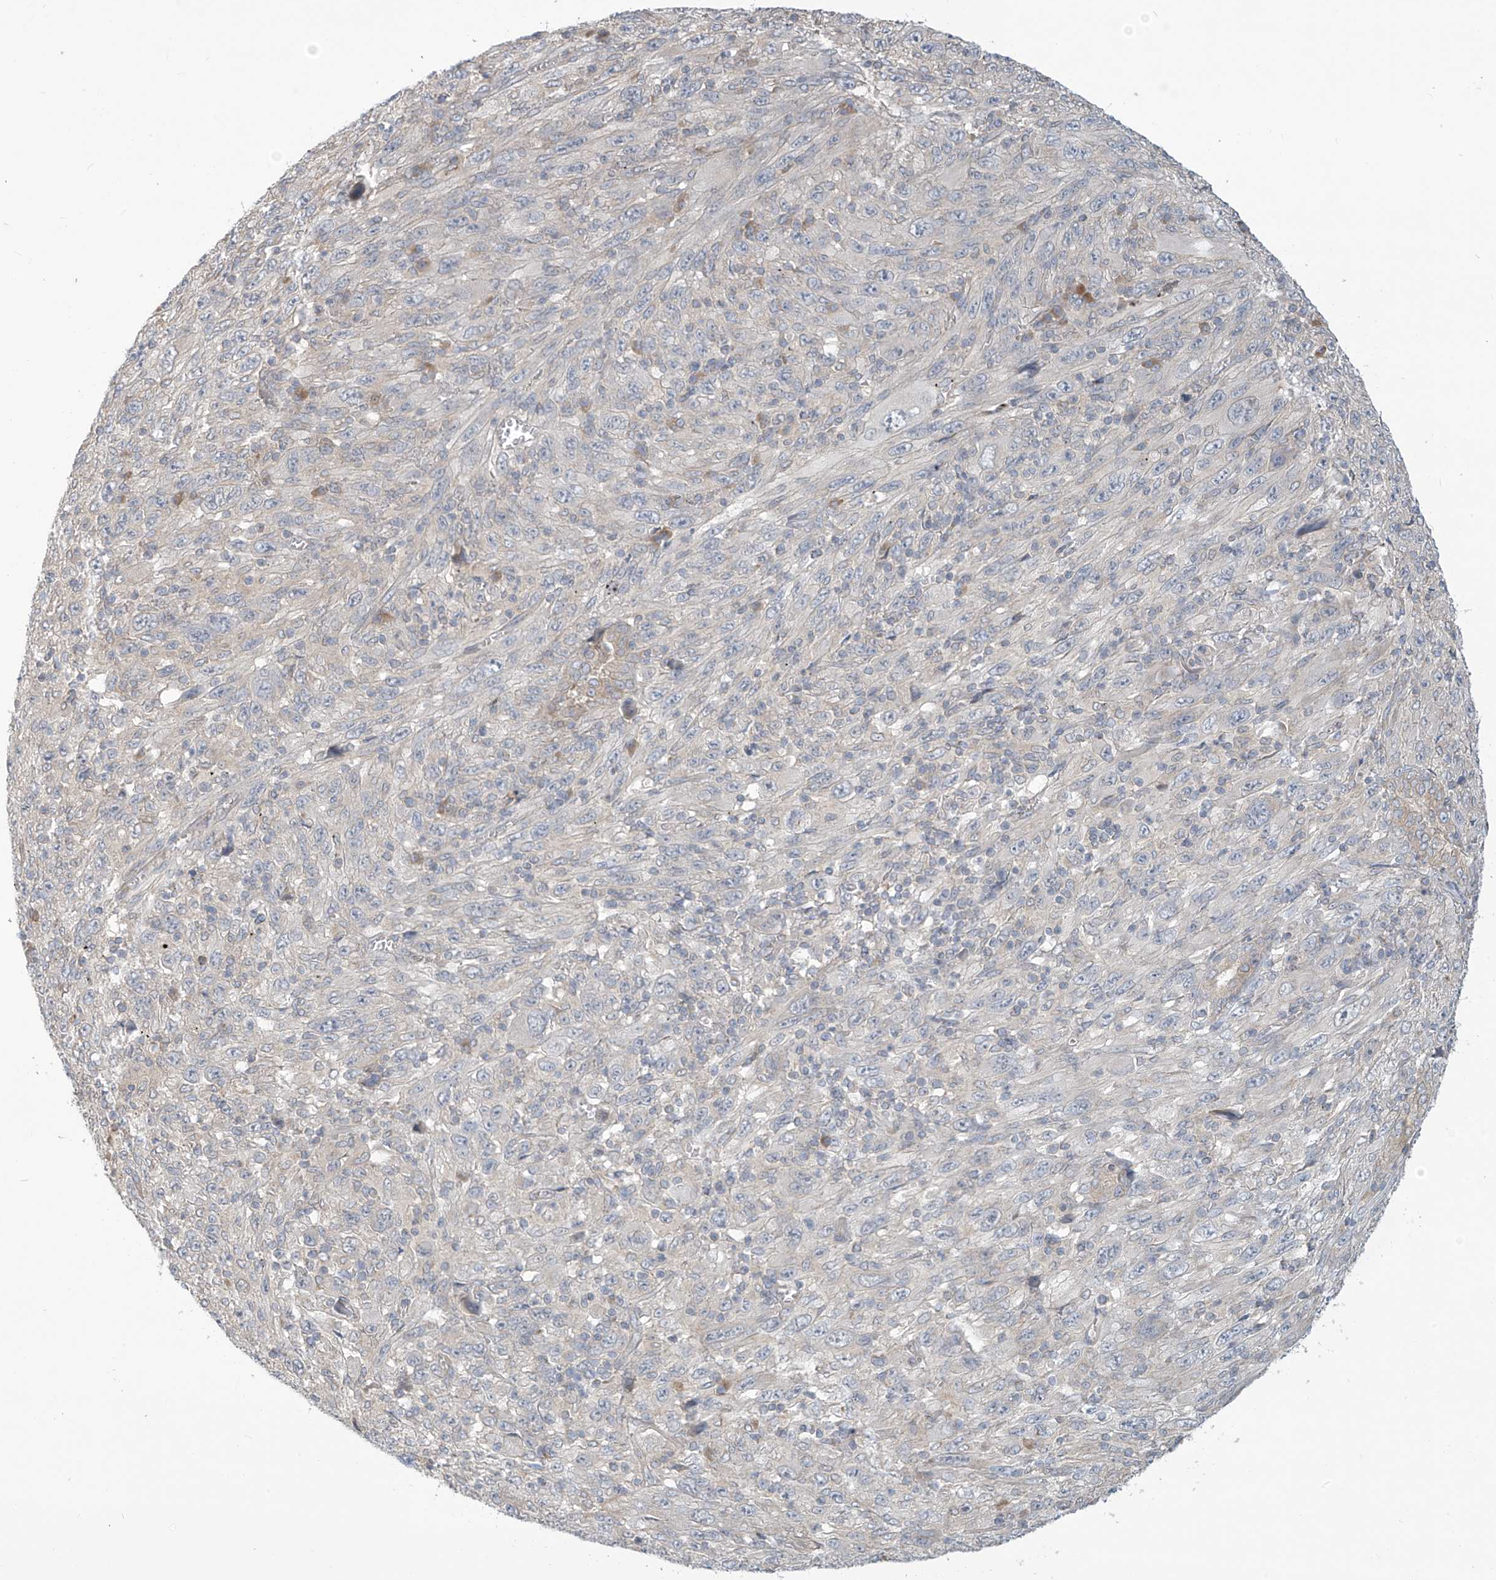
{"staining": {"intensity": "negative", "quantity": "none", "location": "none"}, "tissue": "melanoma", "cell_type": "Tumor cells", "image_type": "cancer", "snomed": [{"axis": "morphology", "description": "Malignant melanoma, Metastatic site"}, {"axis": "topography", "description": "Skin"}], "caption": "Tumor cells show no significant protein staining in melanoma.", "gene": "SCGB1D2", "patient": {"sex": "female", "age": 56}}